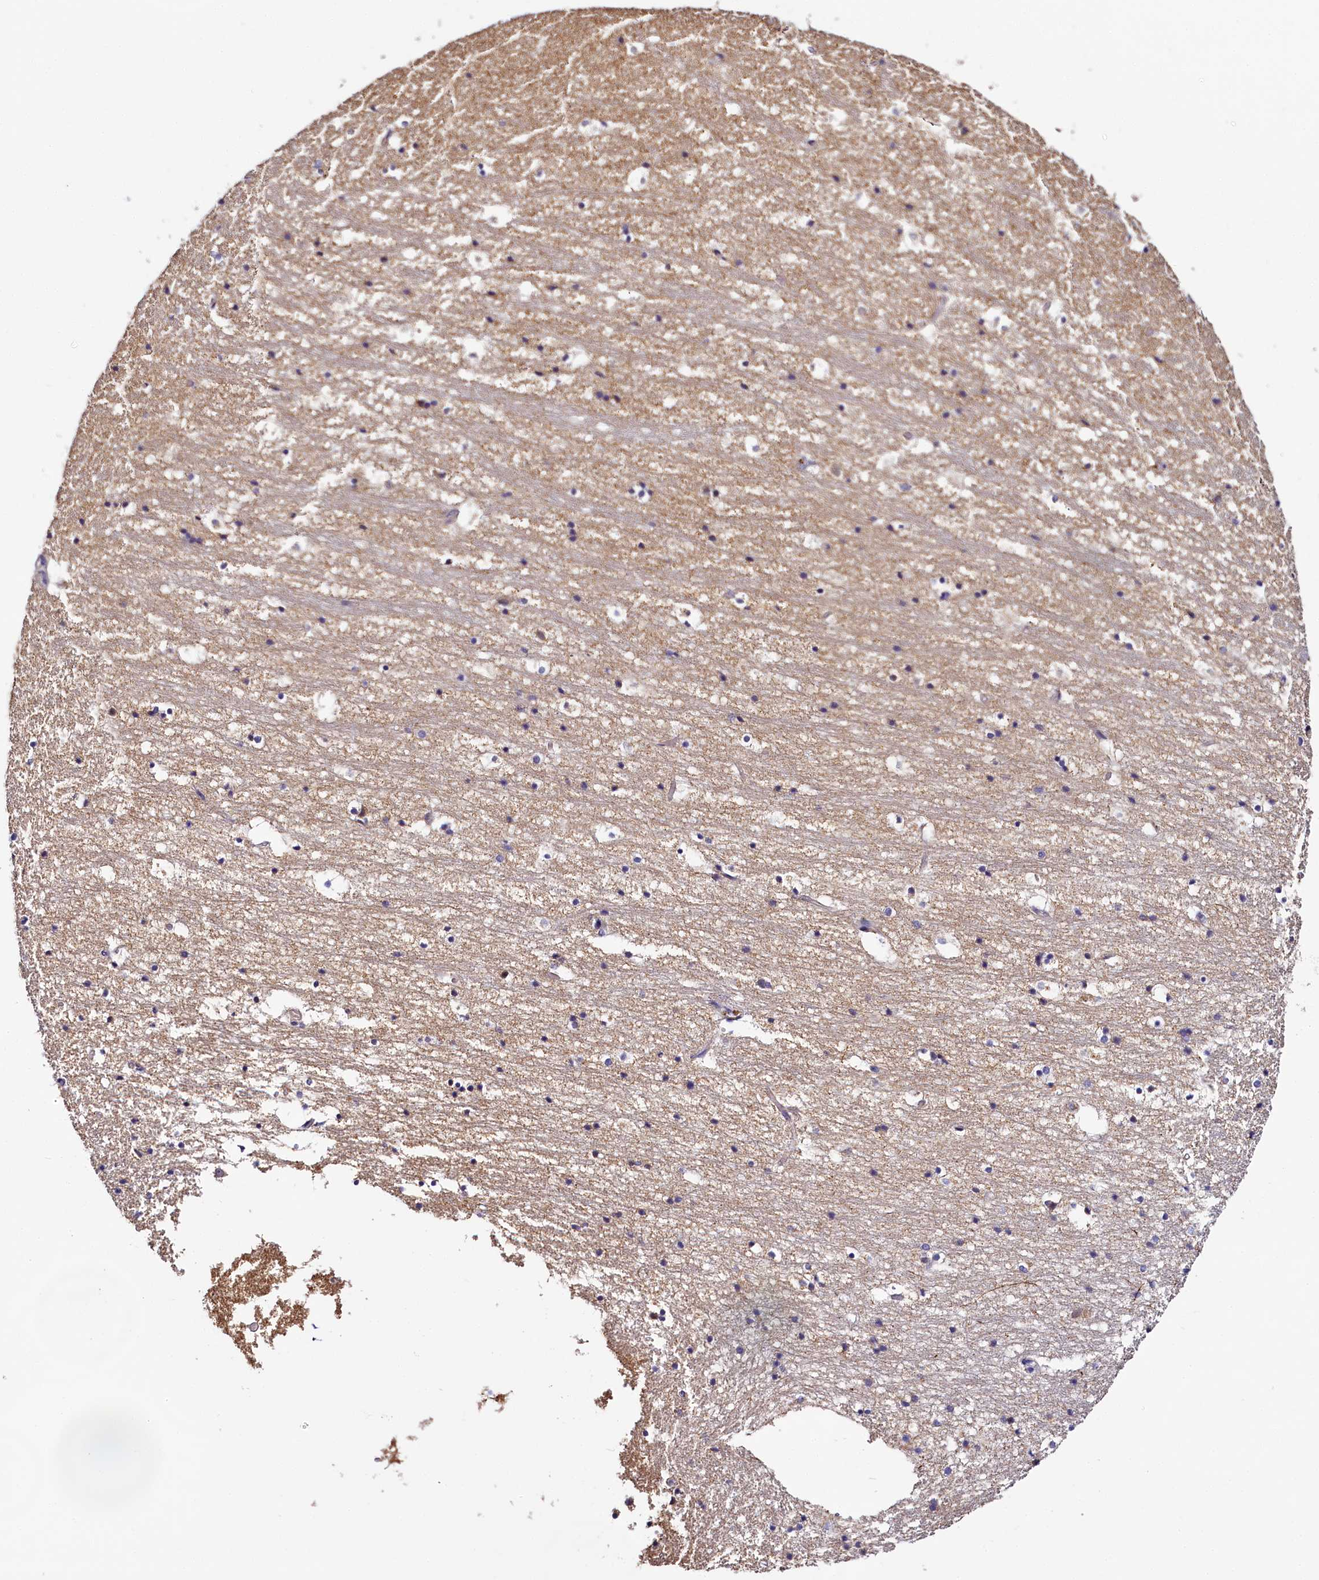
{"staining": {"intensity": "negative", "quantity": "none", "location": "none"}, "tissue": "hippocampus", "cell_type": "Glial cells", "image_type": "normal", "snomed": [{"axis": "morphology", "description": "Normal tissue, NOS"}, {"axis": "topography", "description": "Hippocampus"}], "caption": "The immunohistochemistry (IHC) histopathology image has no significant positivity in glial cells of hippocampus.", "gene": "CEP295", "patient": {"sex": "female", "age": 52}}